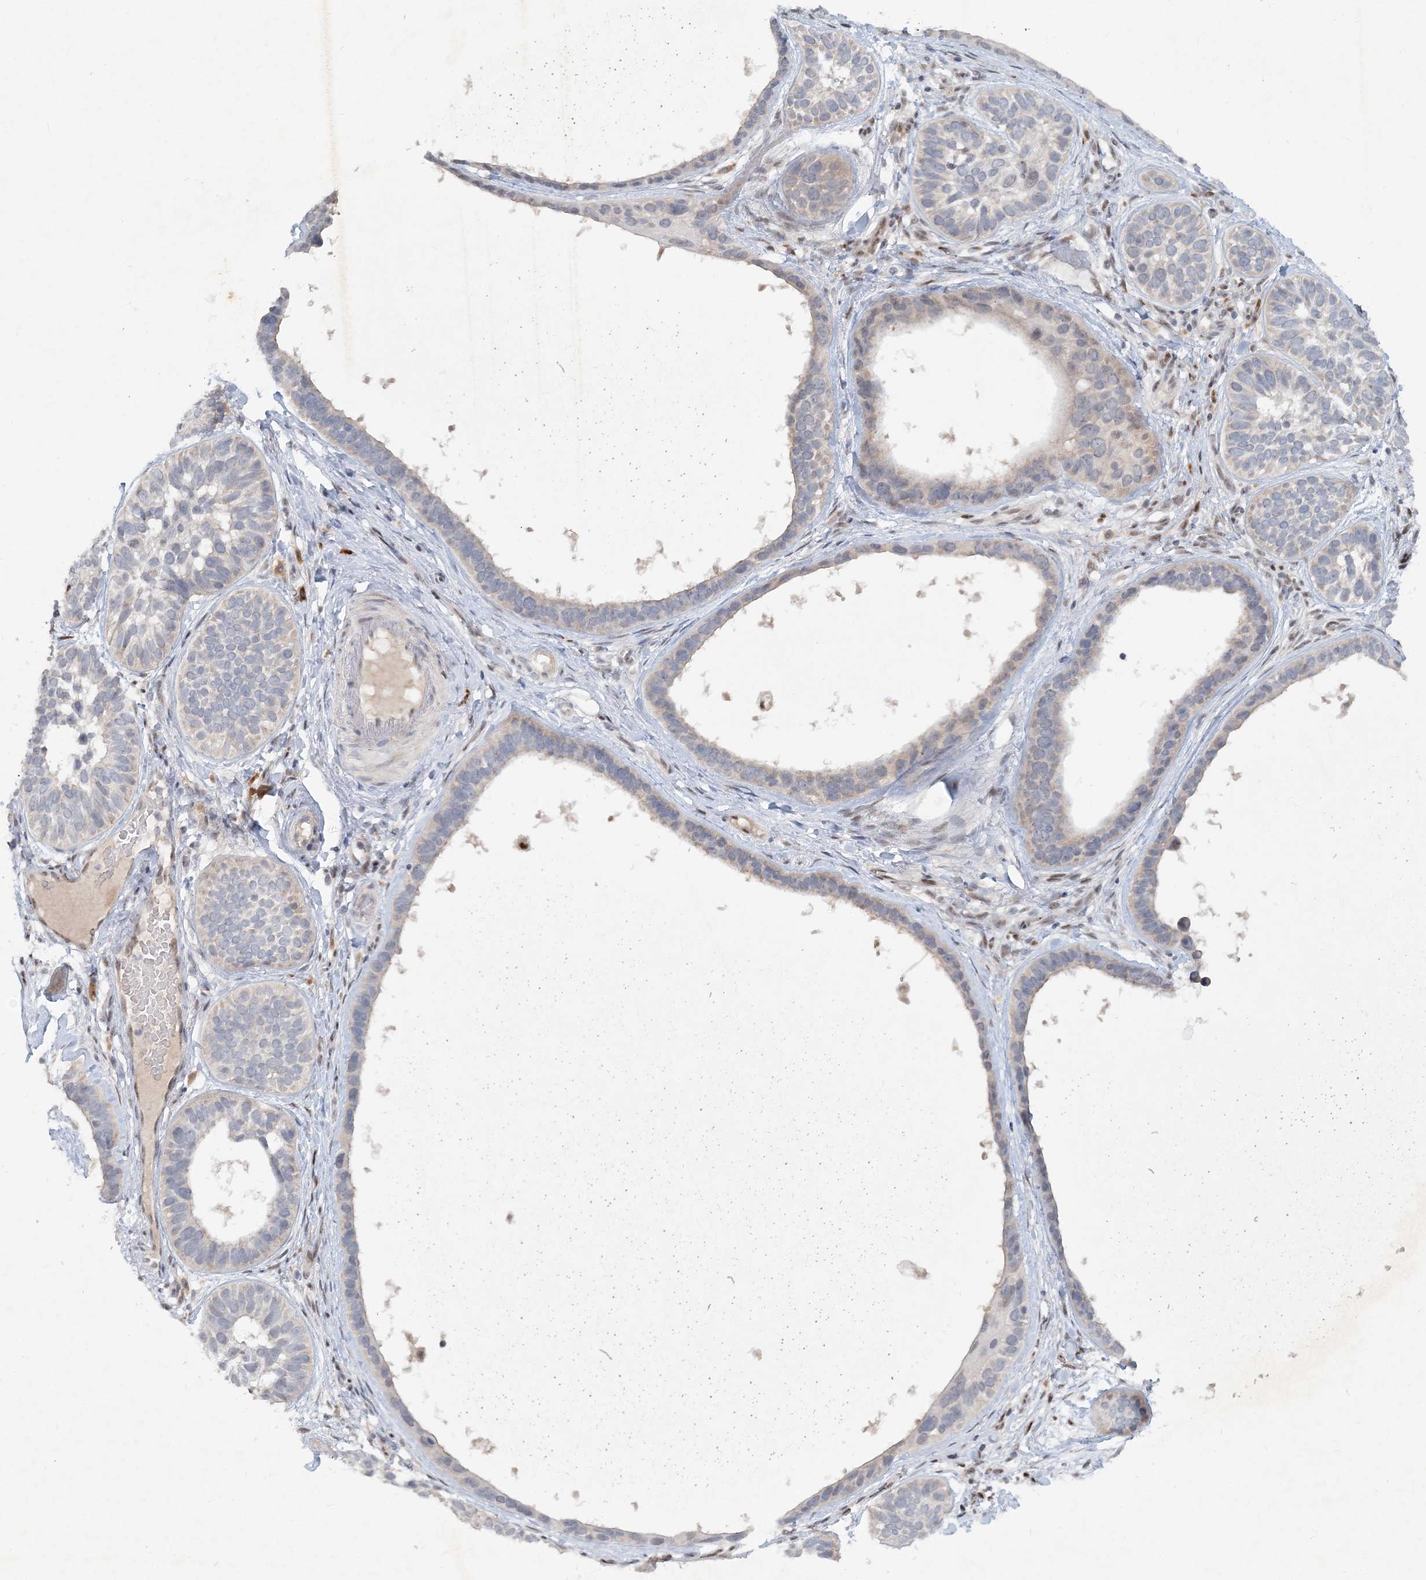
{"staining": {"intensity": "weak", "quantity": "<25%", "location": "cytoplasmic/membranous"}, "tissue": "skin cancer", "cell_type": "Tumor cells", "image_type": "cancer", "snomed": [{"axis": "morphology", "description": "Basal cell carcinoma"}, {"axis": "topography", "description": "Skin"}], "caption": "A micrograph of basal cell carcinoma (skin) stained for a protein exhibits no brown staining in tumor cells.", "gene": "GIN1", "patient": {"sex": "male", "age": 62}}